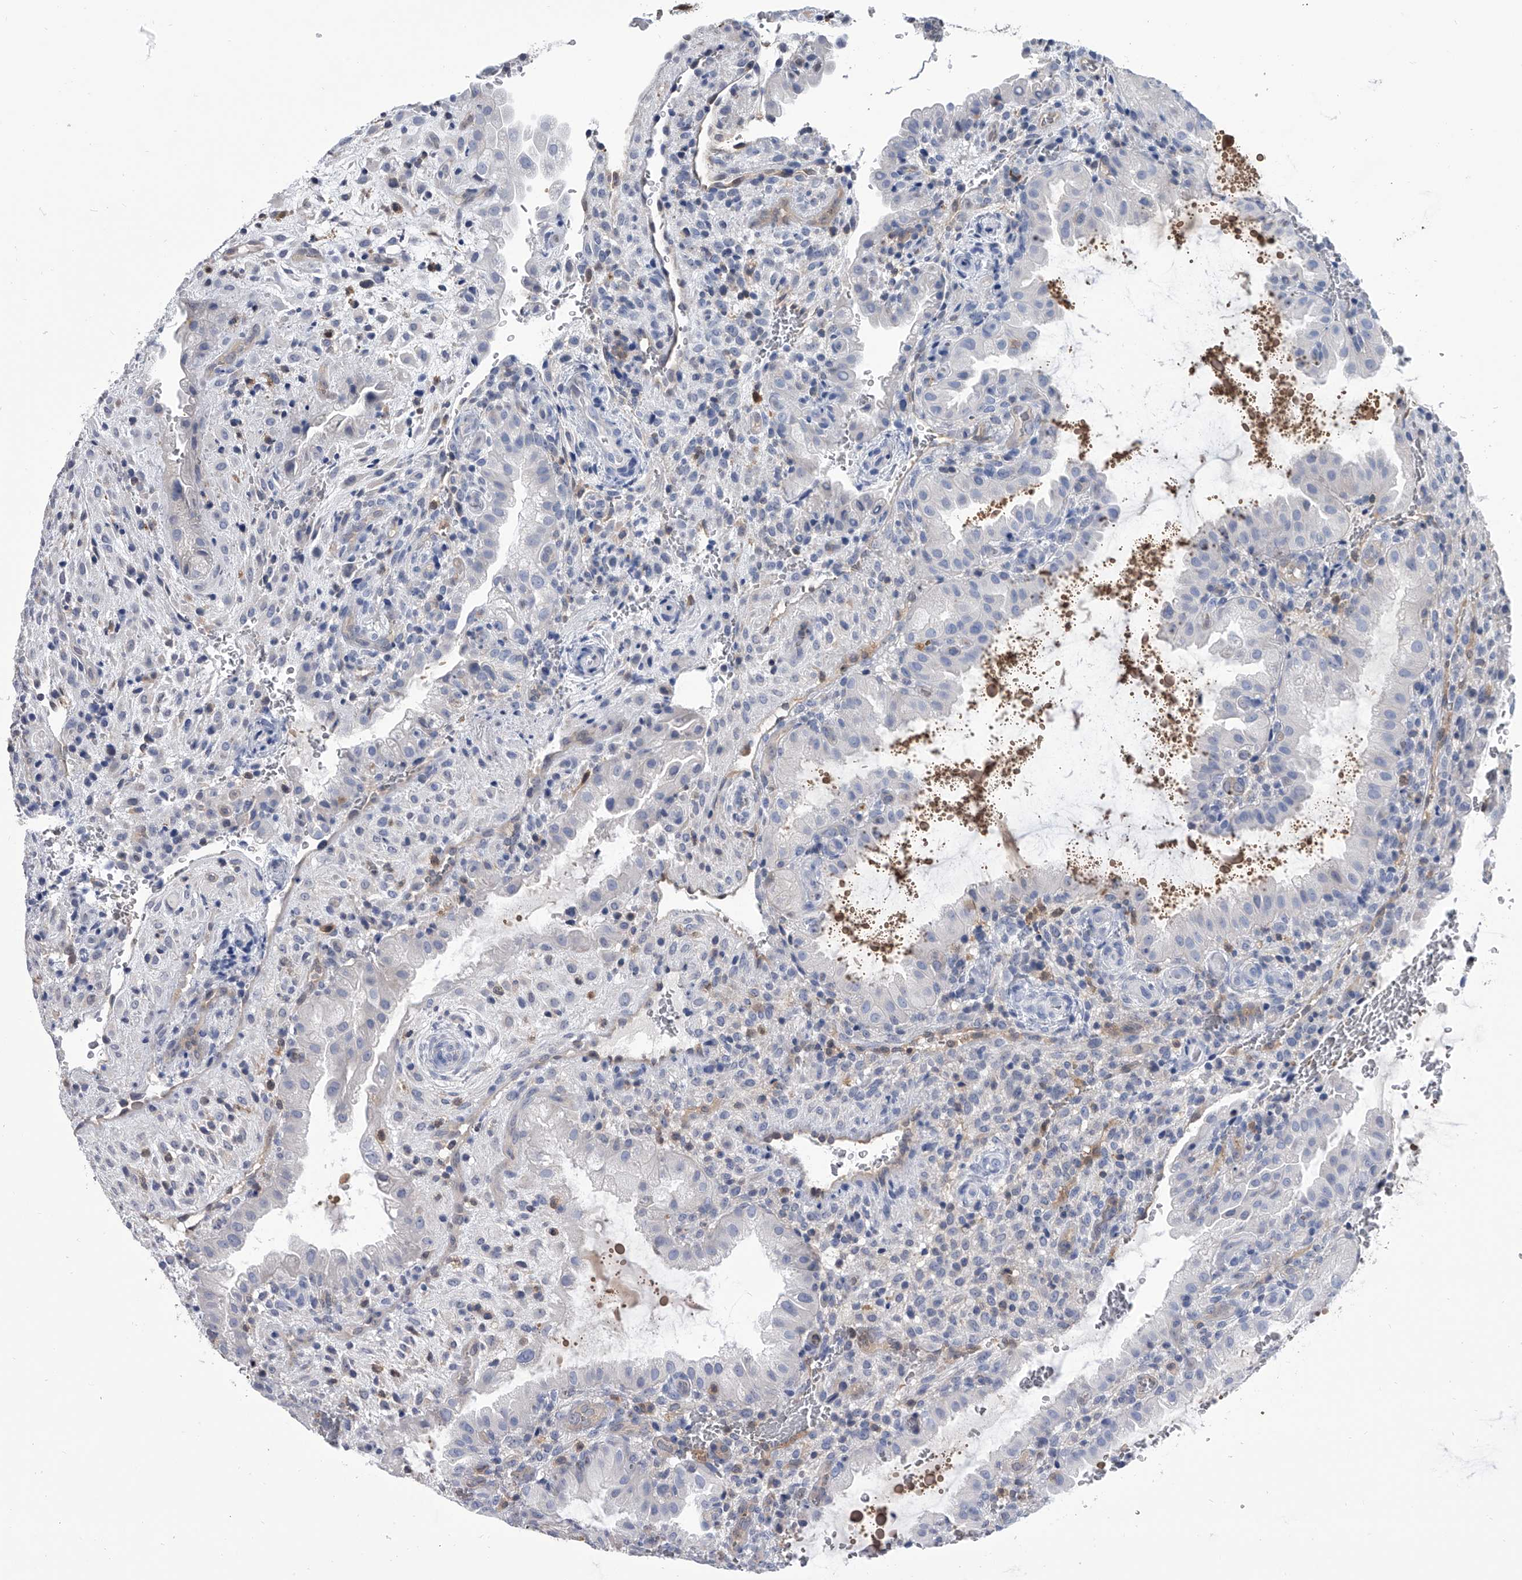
{"staining": {"intensity": "negative", "quantity": "none", "location": "none"}, "tissue": "placenta", "cell_type": "Decidual cells", "image_type": "normal", "snomed": [{"axis": "morphology", "description": "Normal tissue, NOS"}, {"axis": "topography", "description": "Placenta"}], "caption": "Decidual cells are negative for brown protein staining in benign placenta.", "gene": "SERPINB9", "patient": {"sex": "female", "age": 35}}